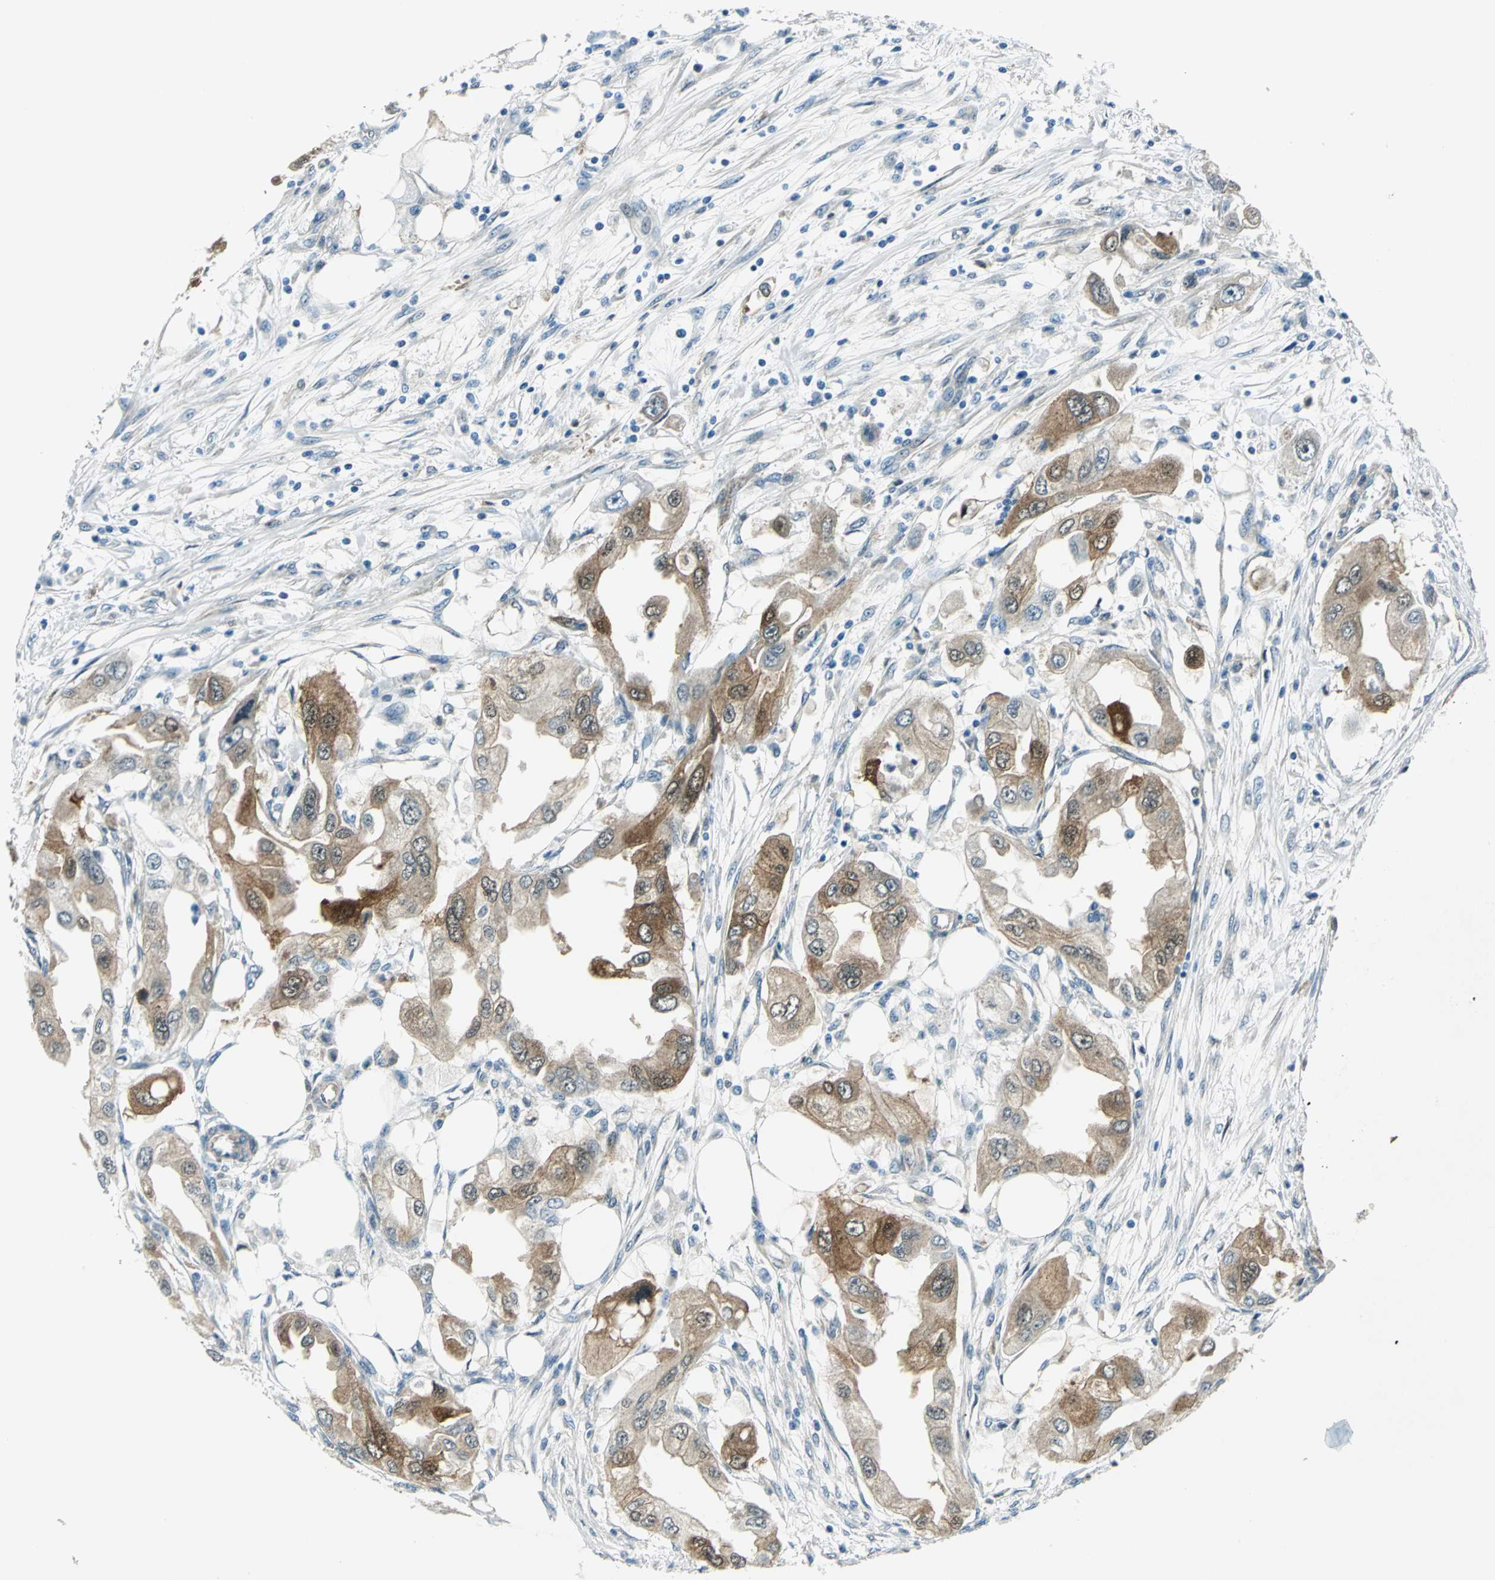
{"staining": {"intensity": "moderate", "quantity": ">75%", "location": "cytoplasmic/membranous"}, "tissue": "endometrial cancer", "cell_type": "Tumor cells", "image_type": "cancer", "snomed": [{"axis": "morphology", "description": "Adenocarcinoma, NOS"}, {"axis": "topography", "description": "Endometrium"}], "caption": "Protein expression analysis of human endometrial cancer reveals moderate cytoplasmic/membranous positivity in about >75% of tumor cells.", "gene": "HSPB1", "patient": {"sex": "female", "age": 67}}